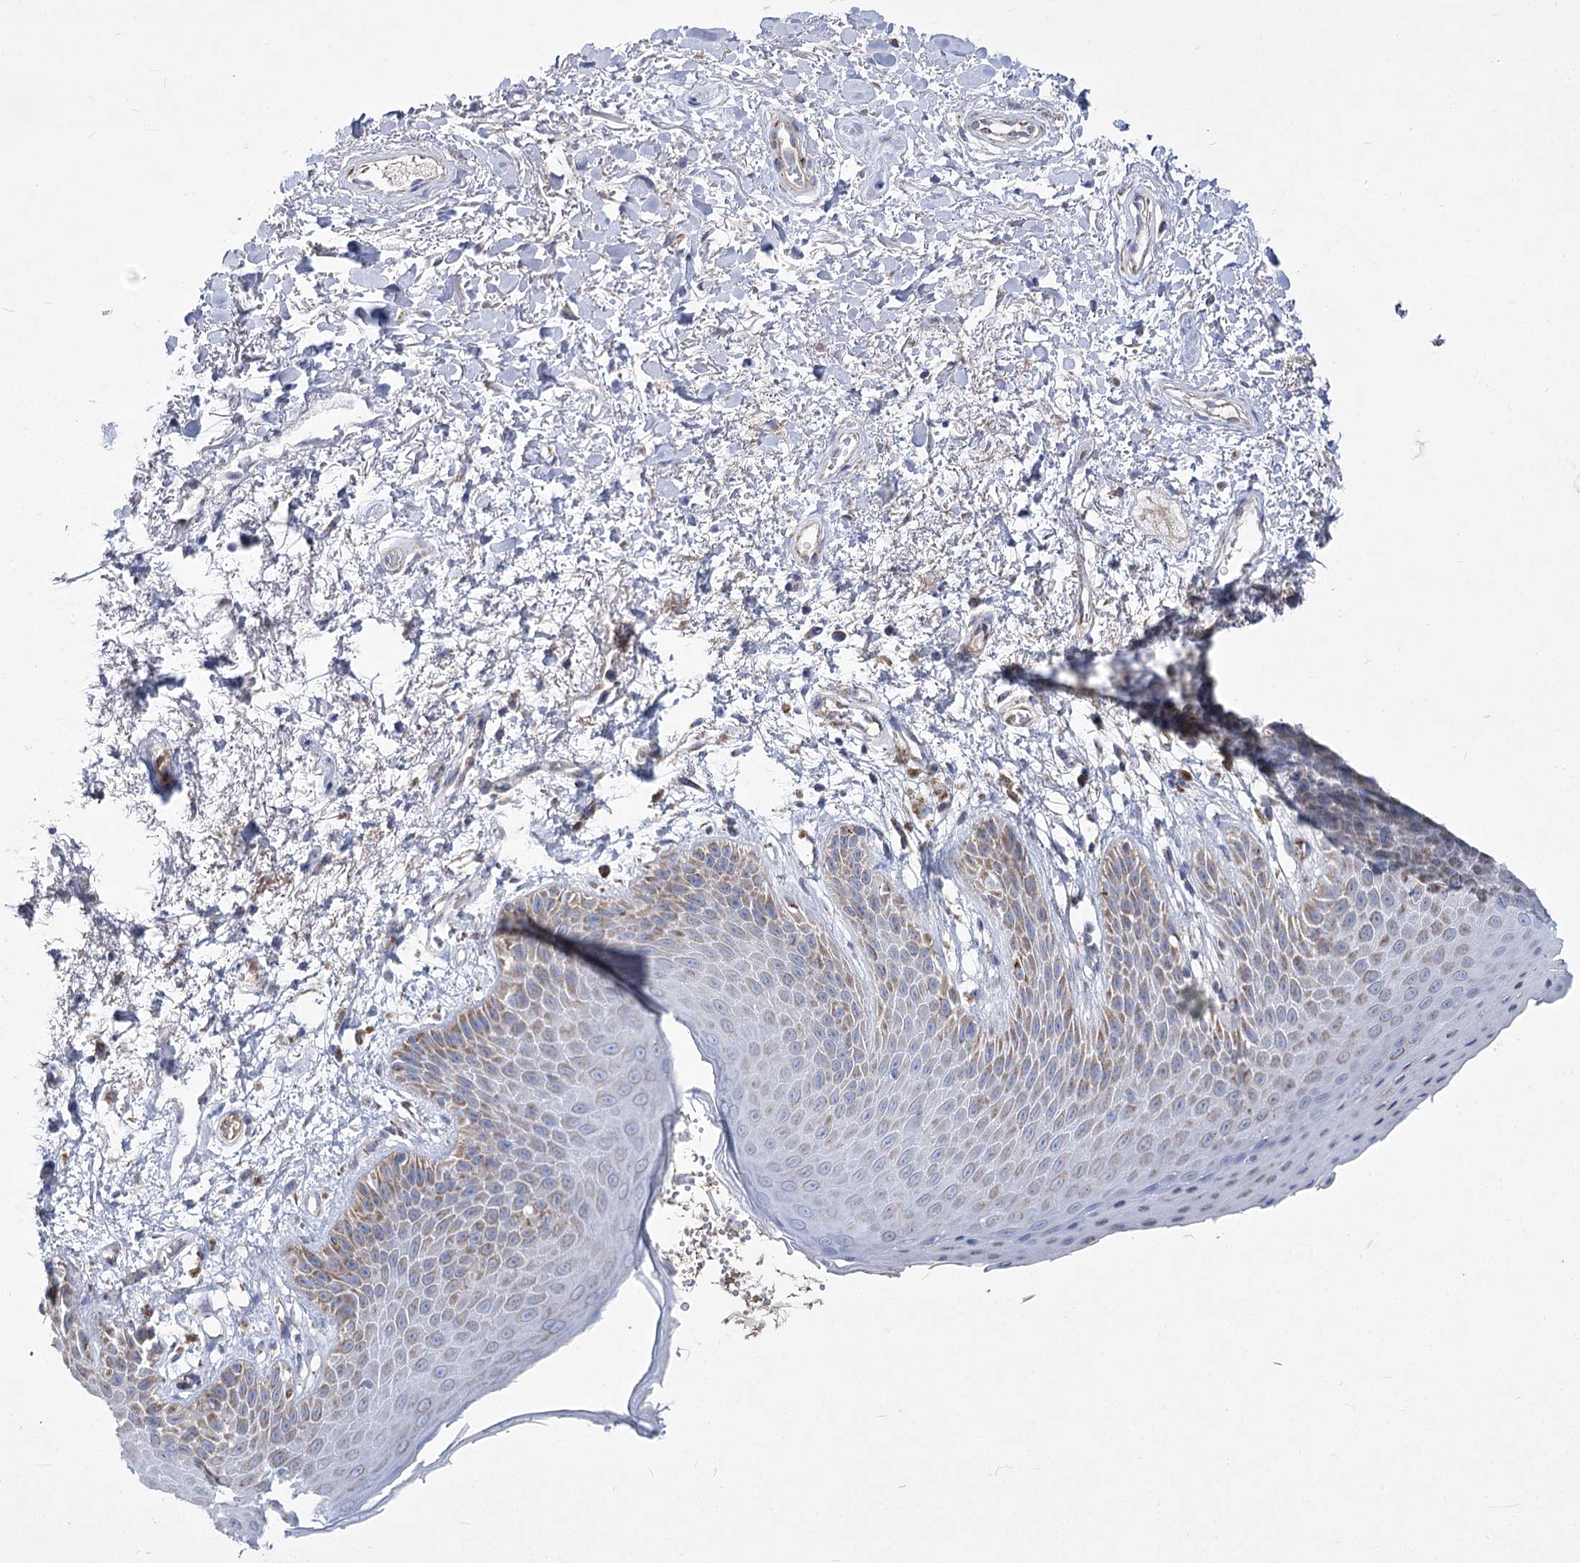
{"staining": {"intensity": "weak", "quantity": "25%-75%", "location": "cytoplasmic/membranous"}, "tissue": "skin", "cell_type": "Epidermal cells", "image_type": "normal", "snomed": [{"axis": "morphology", "description": "Normal tissue, NOS"}, {"axis": "topography", "description": "Anal"}], "caption": "The immunohistochemical stain shows weak cytoplasmic/membranous staining in epidermal cells of benign skin. (Brightfield microscopy of DAB IHC at high magnification).", "gene": "PDHB", "patient": {"sex": "male", "age": 74}}